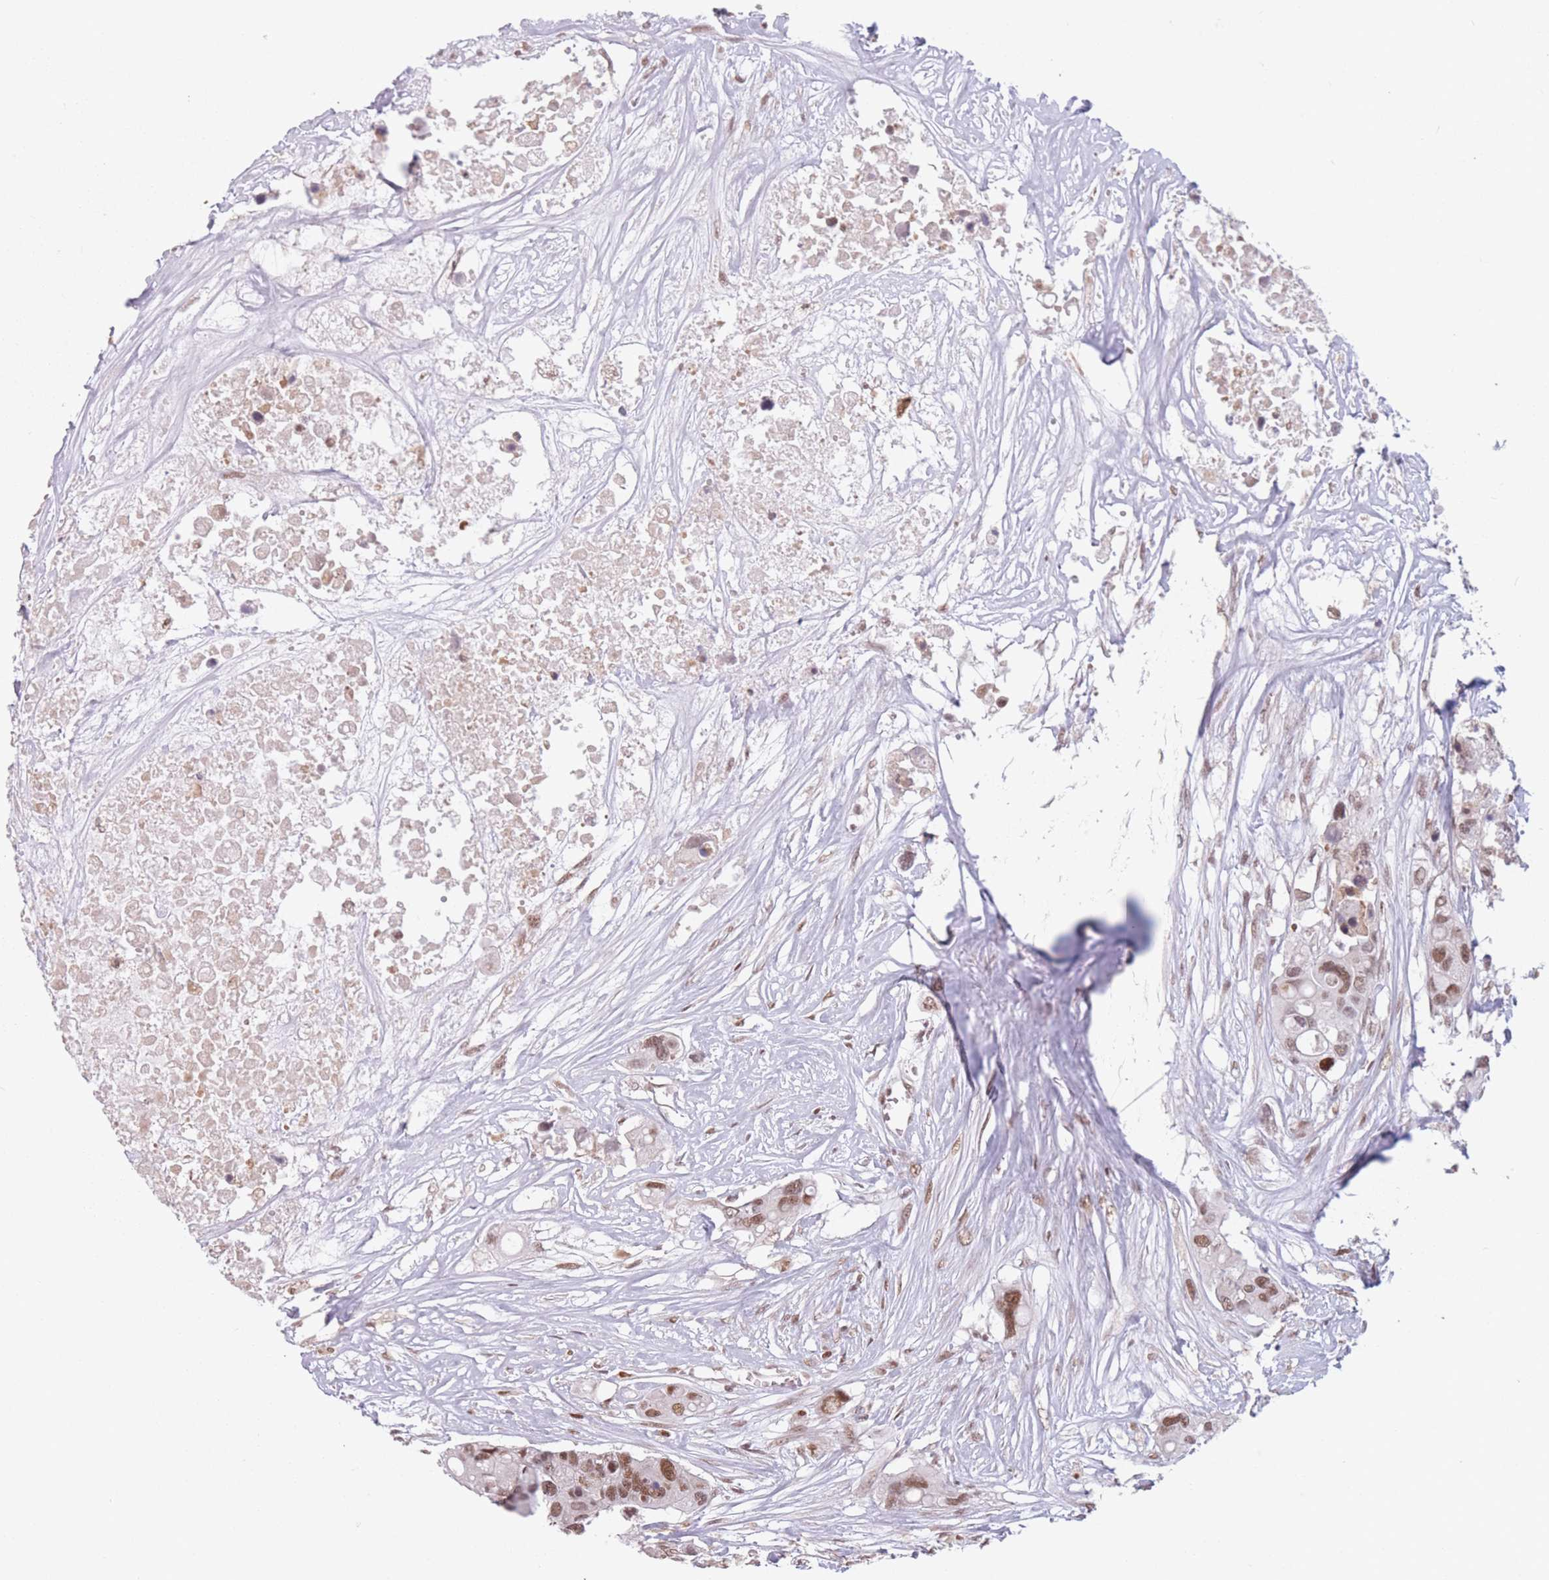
{"staining": {"intensity": "moderate", "quantity": ">75%", "location": "nuclear"}, "tissue": "colorectal cancer", "cell_type": "Tumor cells", "image_type": "cancer", "snomed": [{"axis": "morphology", "description": "Adenocarcinoma, NOS"}, {"axis": "topography", "description": "Colon"}], "caption": "This is an image of IHC staining of adenocarcinoma (colorectal), which shows moderate positivity in the nuclear of tumor cells.", "gene": "SUPT6H", "patient": {"sex": "male", "age": 77}}